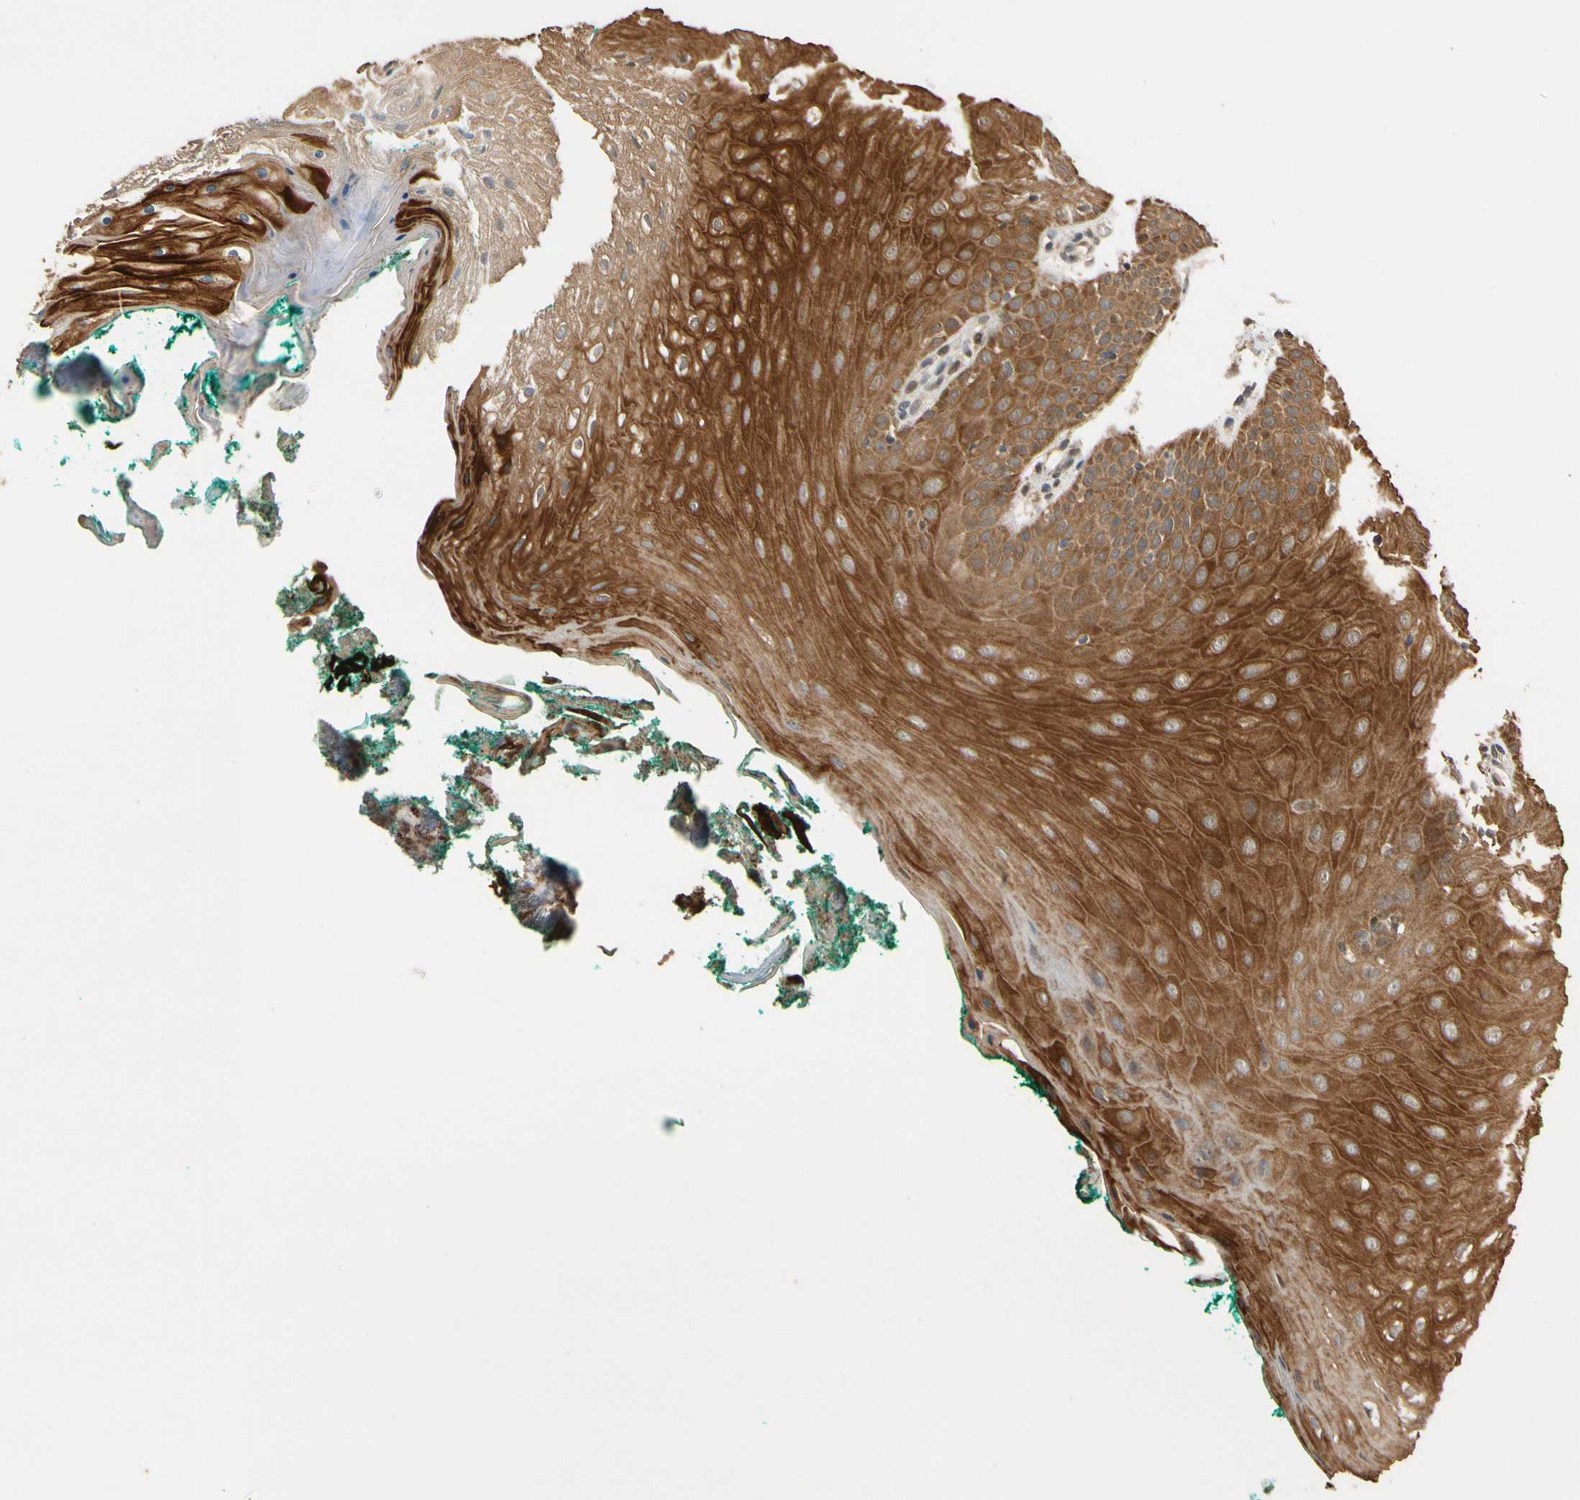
{"staining": {"intensity": "strong", "quantity": ">75%", "location": "cytoplasmic/membranous"}, "tissue": "oral mucosa", "cell_type": "Squamous epithelial cells", "image_type": "normal", "snomed": [{"axis": "morphology", "description": "Normal tissue, NOS"}, {"axis": "topography", "description": "Skeletal muscle"}, {"axis": "topography", "description": "Oral tissue"}], "caption": "Oral mucosa stained with IHC reveals strong cytoplasmic/membranous positivity in approximately >75% of squamous epithelial cells.", "gene": "TMEM230", "patient": {"sex": "male", "age": 58}}